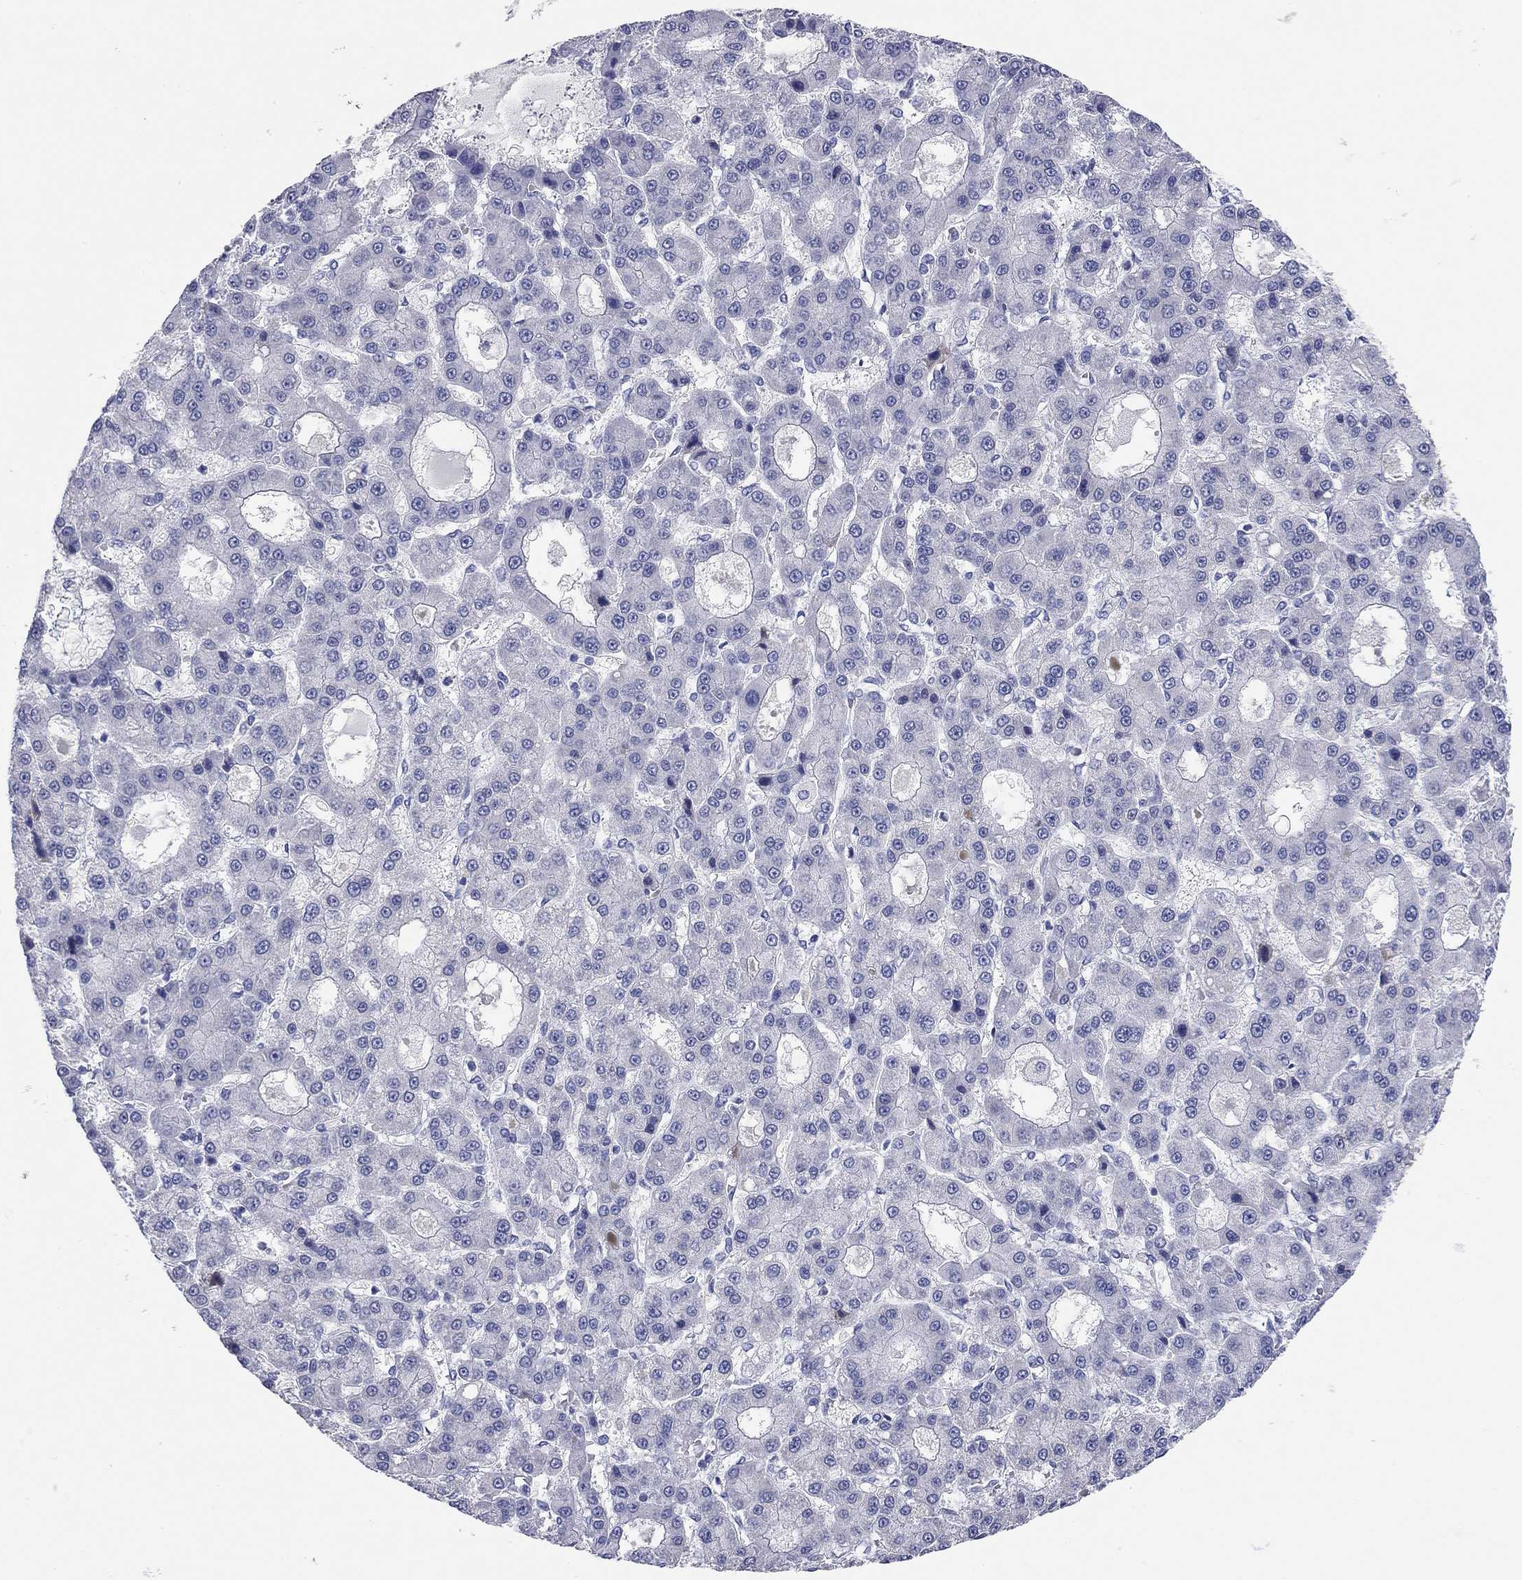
{"staining": {"intensity": "negative", "quantity": "none", "location": "none"}, "tissue": "liver cancer", "cell_type": "Tumor cells", "image_type": "cancer", "snomed": [{"axis": "morphology", "description": "Carcinoma, Hepatocellular, NOS"}, {"axis": "topography", "description": "Liver"}], "caption": "High power microscopy micrograph of an IHC image of liver cancer (hepatocellular carcinoma), revealing no significant staining in tumor cells.", "gene": "TMEM221", "patient": {"sex": "male", "age": 70}}